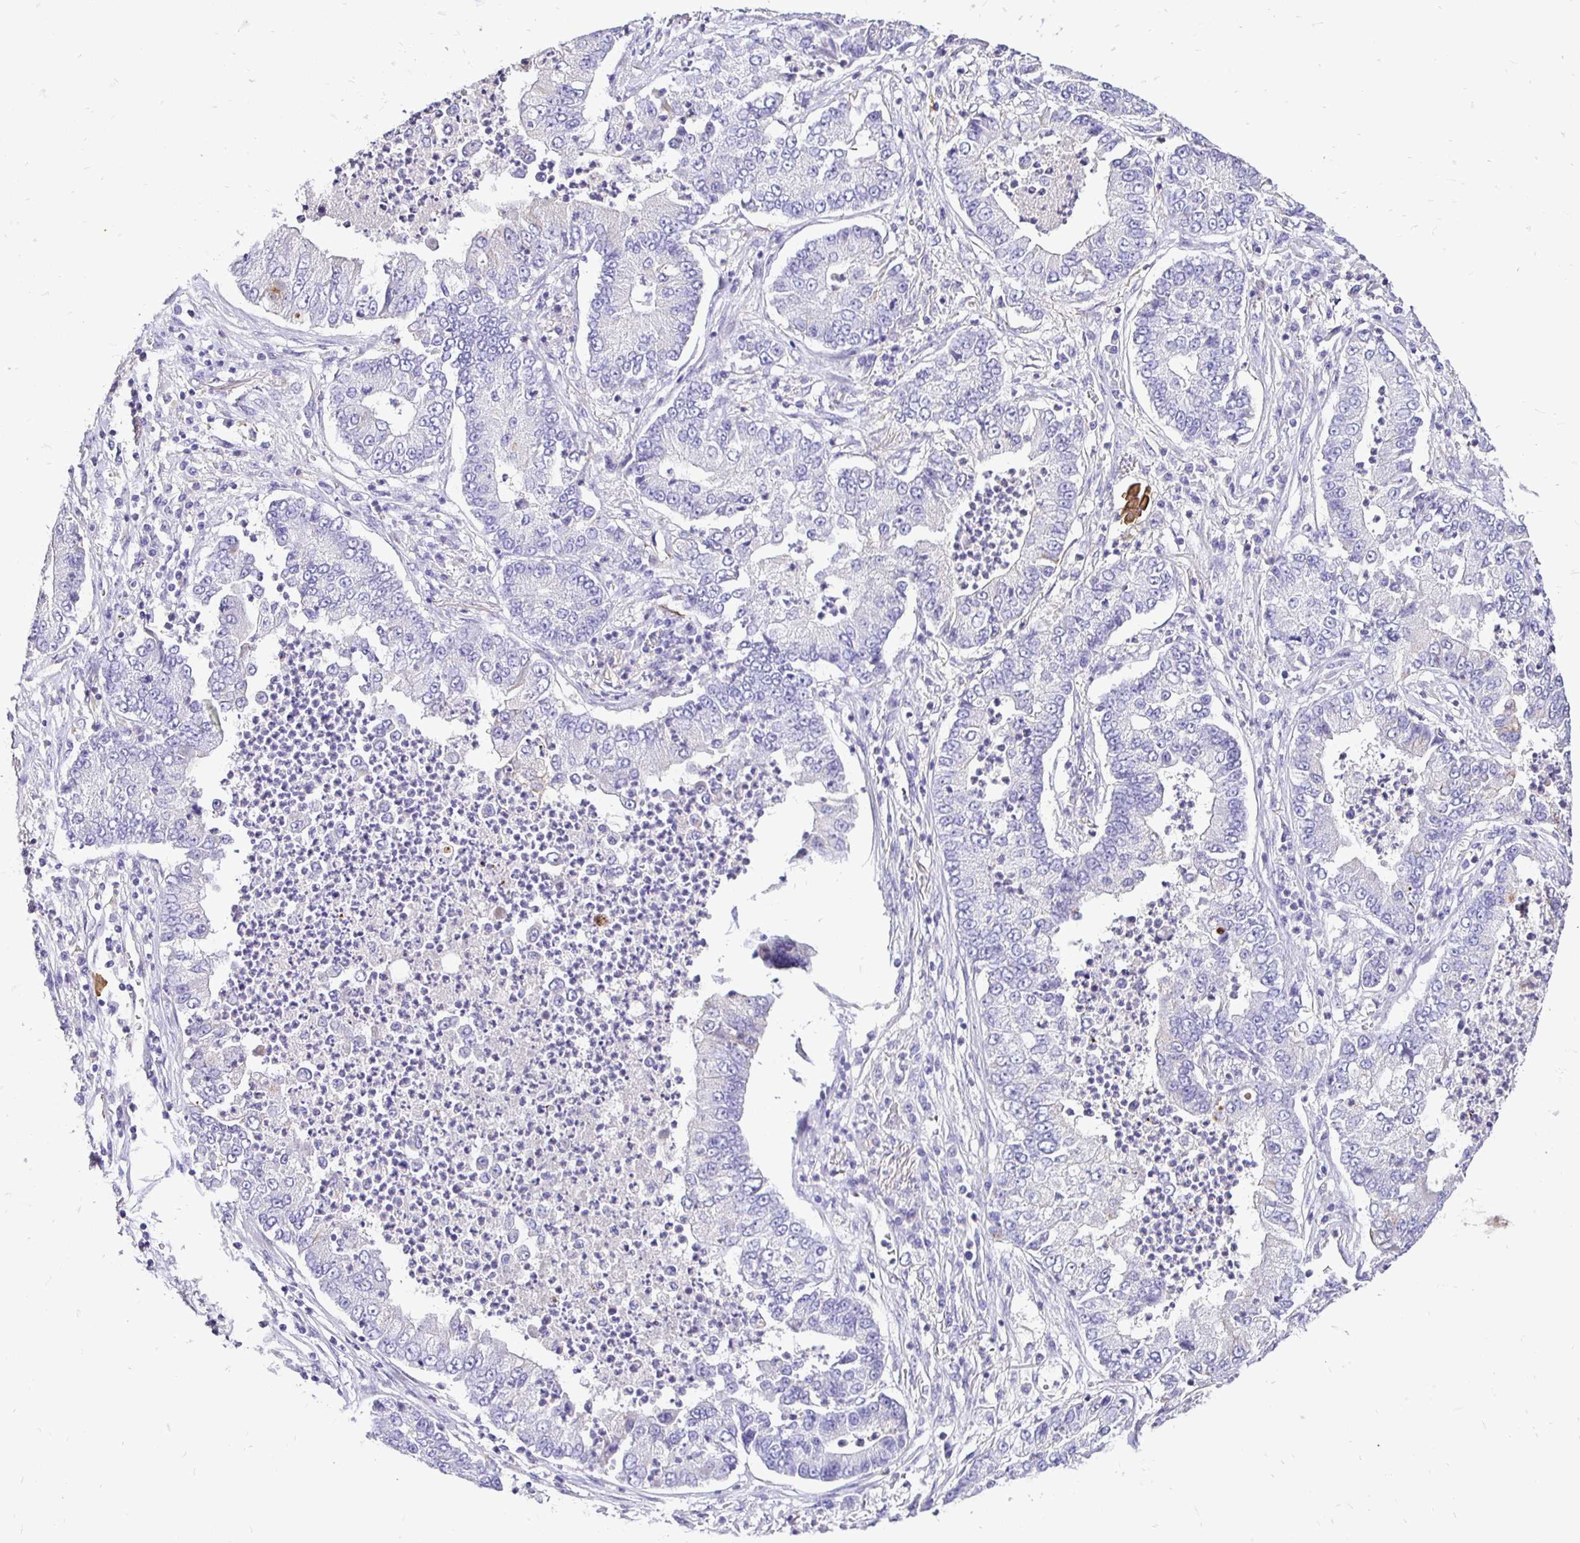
{"staining": {"intensity": "negative", "quantity": "none", "location": "none"}, "tissue": "lung cancer", "cell_type": "Tumor cells", "image_type": "cancer", "snomed": [{"axis": "morphology", "description": "Adenocarcinoma, NOS"}, {"axis": "topography", "description": "Lung"}], "caption": "There is no significant positivity in tumor cells of lung cancer.", "gene": "TAF1D", "patient": {"sex": "female", "age": 57}}